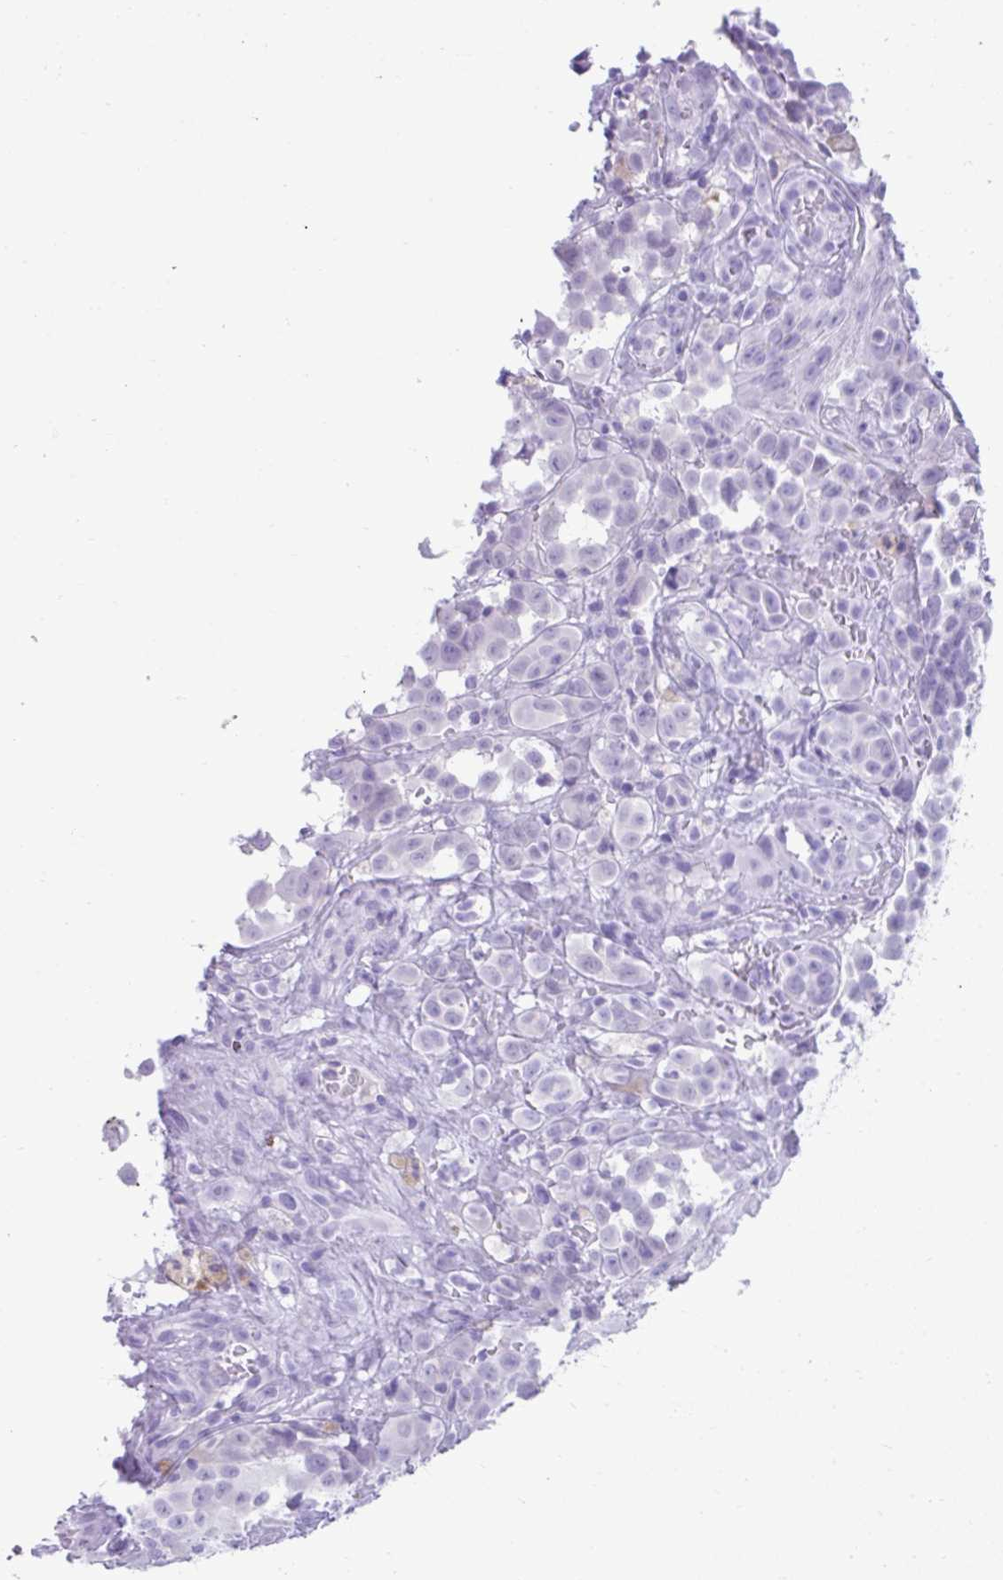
{"staining": {"intensity": "negative", "quantity": "none", "location": "none"}, "tissue": "melanoma", "cell_type": "Tumor cells", "image_type": "cancer", "snomed": [{"axis": "morphology", "description": "Malignant melanoma, NOS"}, {"axis": "topography", "description": "Skin"}], "caption": "Tumor cells are negative for brown protein staining in malignant melanoma. Nuclei are stained in blue.", "gene": "PSCA", "patient": {"sex": "male", "age": 64}}